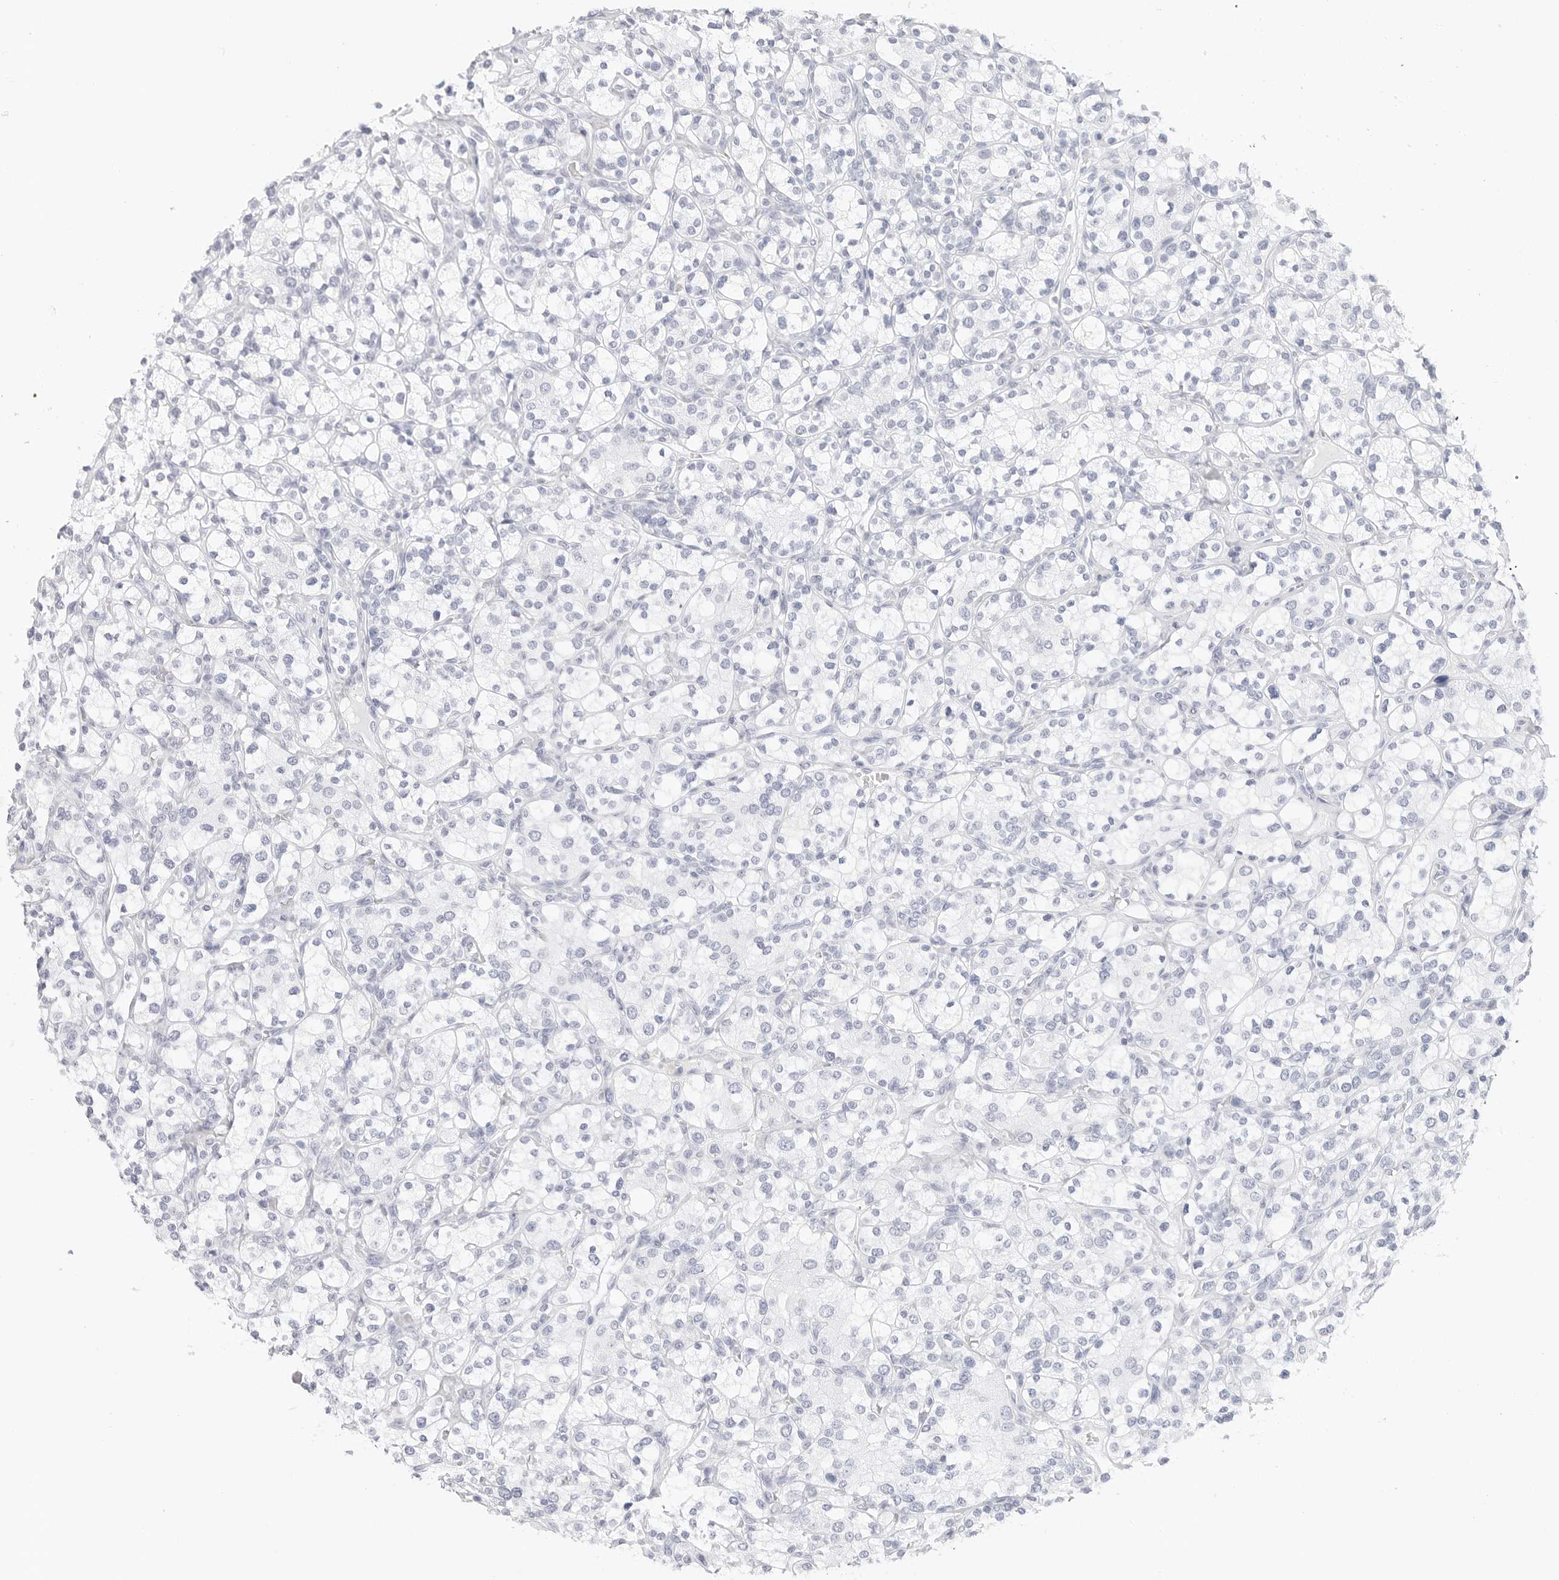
{"staining": {"intensity": "negative", "quantity": "none", "location": "none"}, "tissue": "renal cancer", "cell_type": "Tumor cells", "image_type": "cancer", "snomed": [{"axis": "morphology", "description": "Adenocarcinoma, NOS"}, {"axis": "topography", "description": "Kidney"}], "caption": "This is an immunohistochemistry histopathology image of human renal cancer. There is no expression in tumor cells.", "gene": "TFF2", "patient": {"sex": "male", "age": 77}}